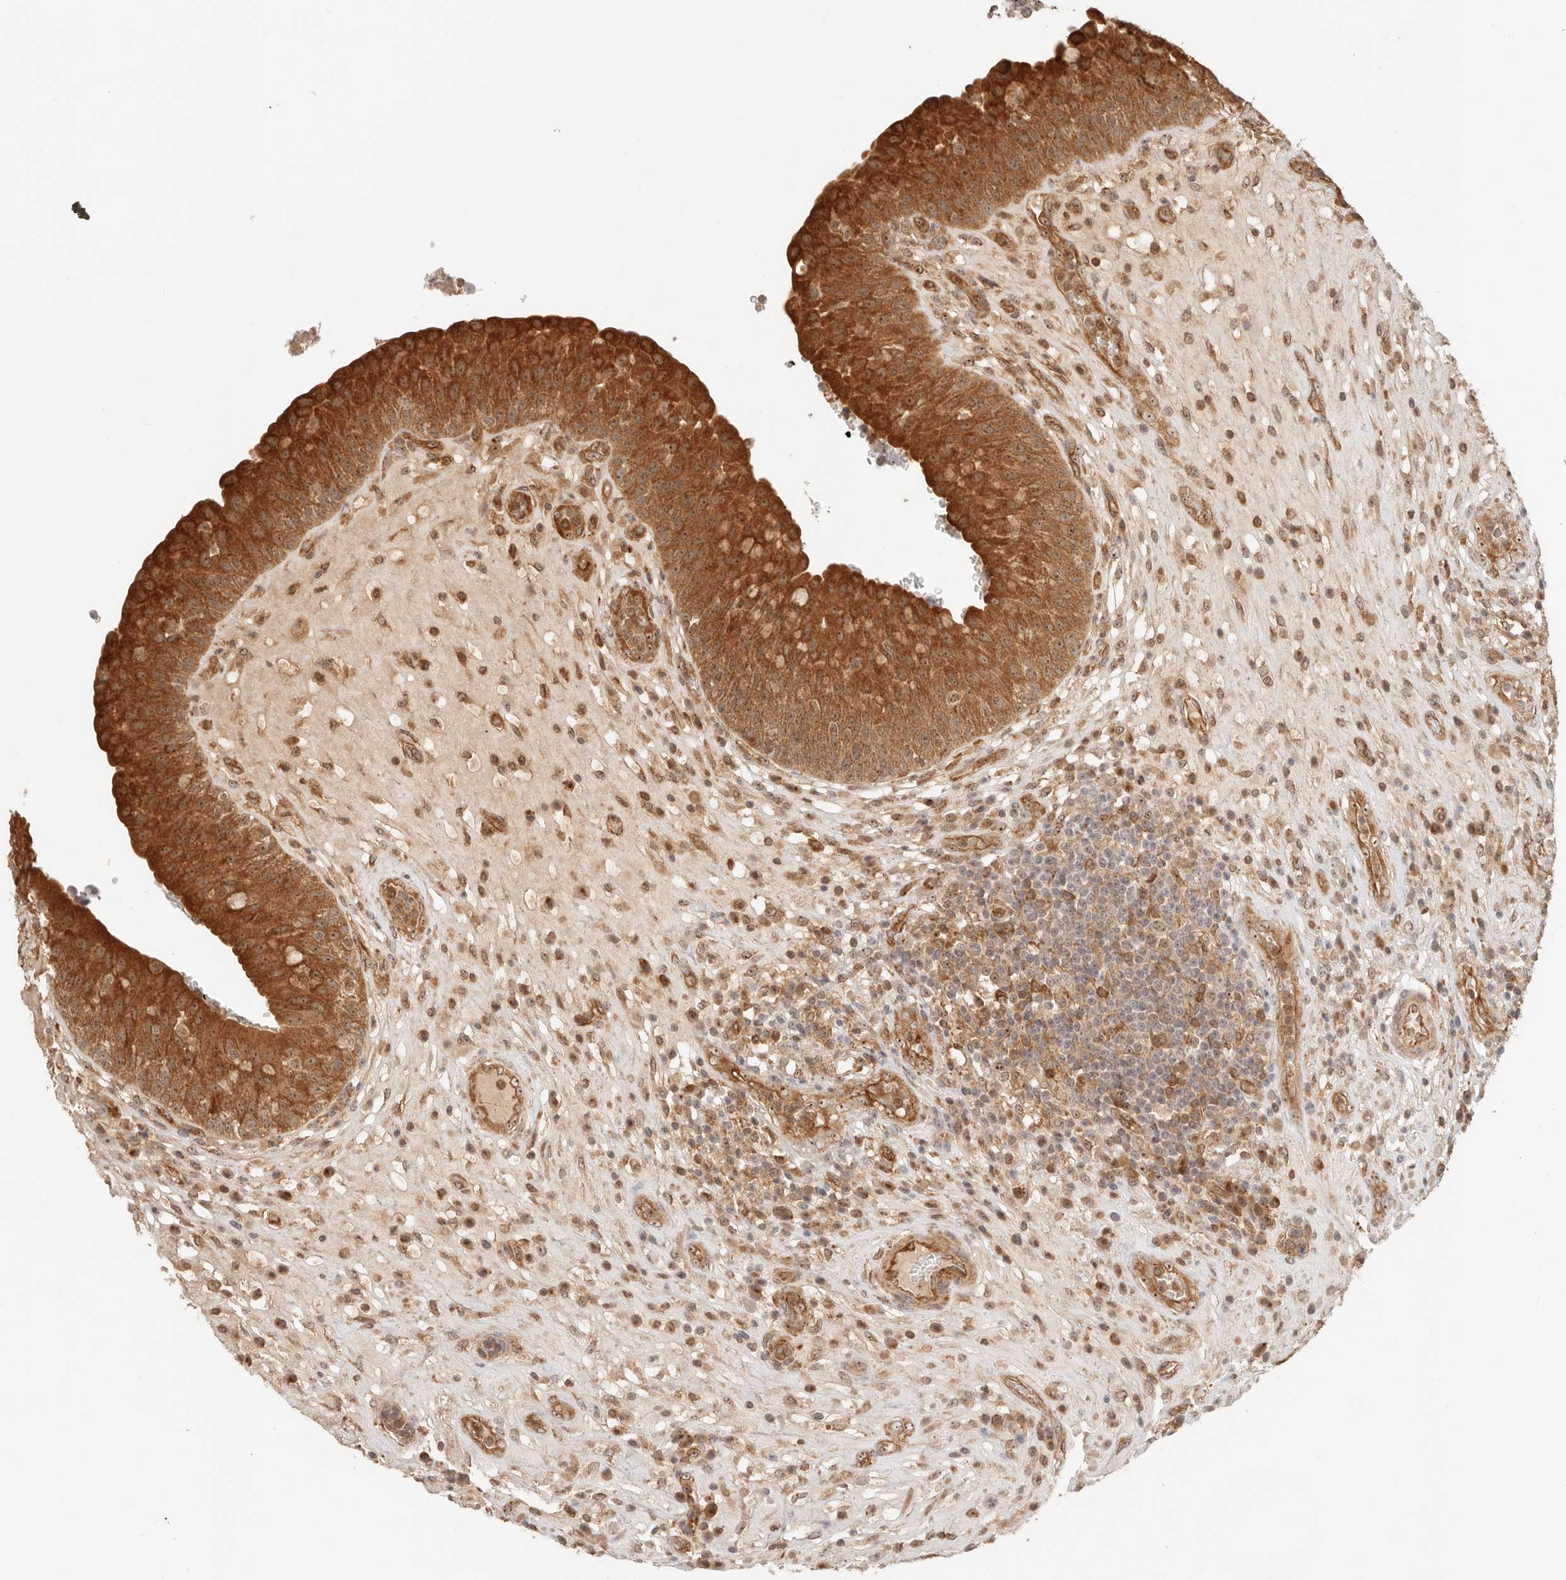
{"staining": {"intensity": "strong", "quantity": ">75%", "location": "cytoplasmic/membranous,nuclear"}, "tissue": "urinary bladder", "cell_type": "Urothelial cells", "image_type": "normal", "snomed": [{"axis": "morphology", "description": "Normal tissue, NOS"}, {"axis": "topography", "description": "Urinary bladder"}], "caption": "Immunohistochemical staining of normal human urinary bladder demonstrates >75% levels of strong cytoplasmic/membranous,nuclear protein staining in approximately >75% of urothelial cells. The staining is performed using DAB brown chromogen to label protein expression. The nuclei are counter-stained blue using hematoxylin.", "gene": "HEXD", "patient": {"sex": "female", "age": 62}}